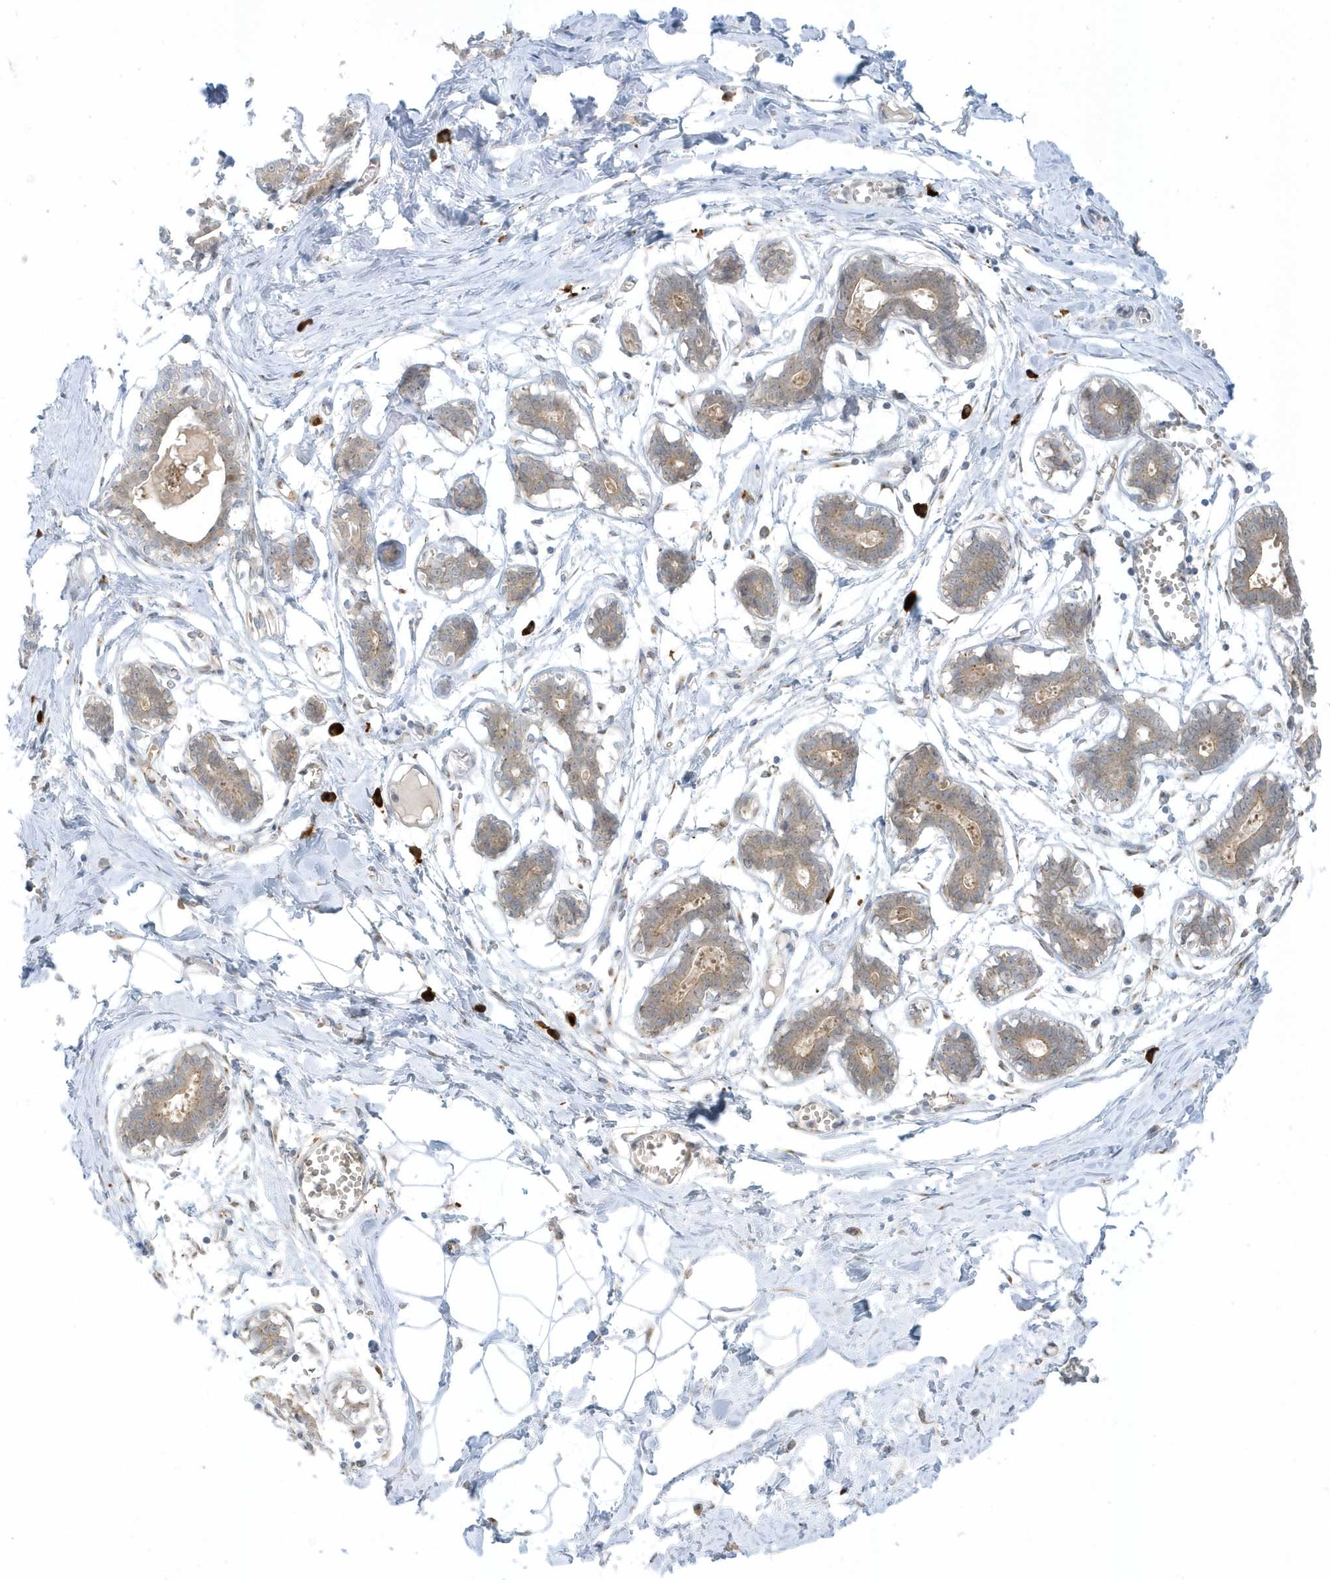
{"staining": {"intensity": "negative", "quantity": "none", "location": "none"}, "tissue": "breast", "cell_type": "Adipocytes", "image_type": "normal", "snomed": [{"axis": "morphology", "description": "Normal tissue, NOS"}, {"axis": "topography", "description": "Breast"}], "caption": "This is an immunohistochemistry micrograph of normal breast. There is no positivity in adipocytes.", "gene": "RPP40", "patient": {"sex": "female", "age": 27}}